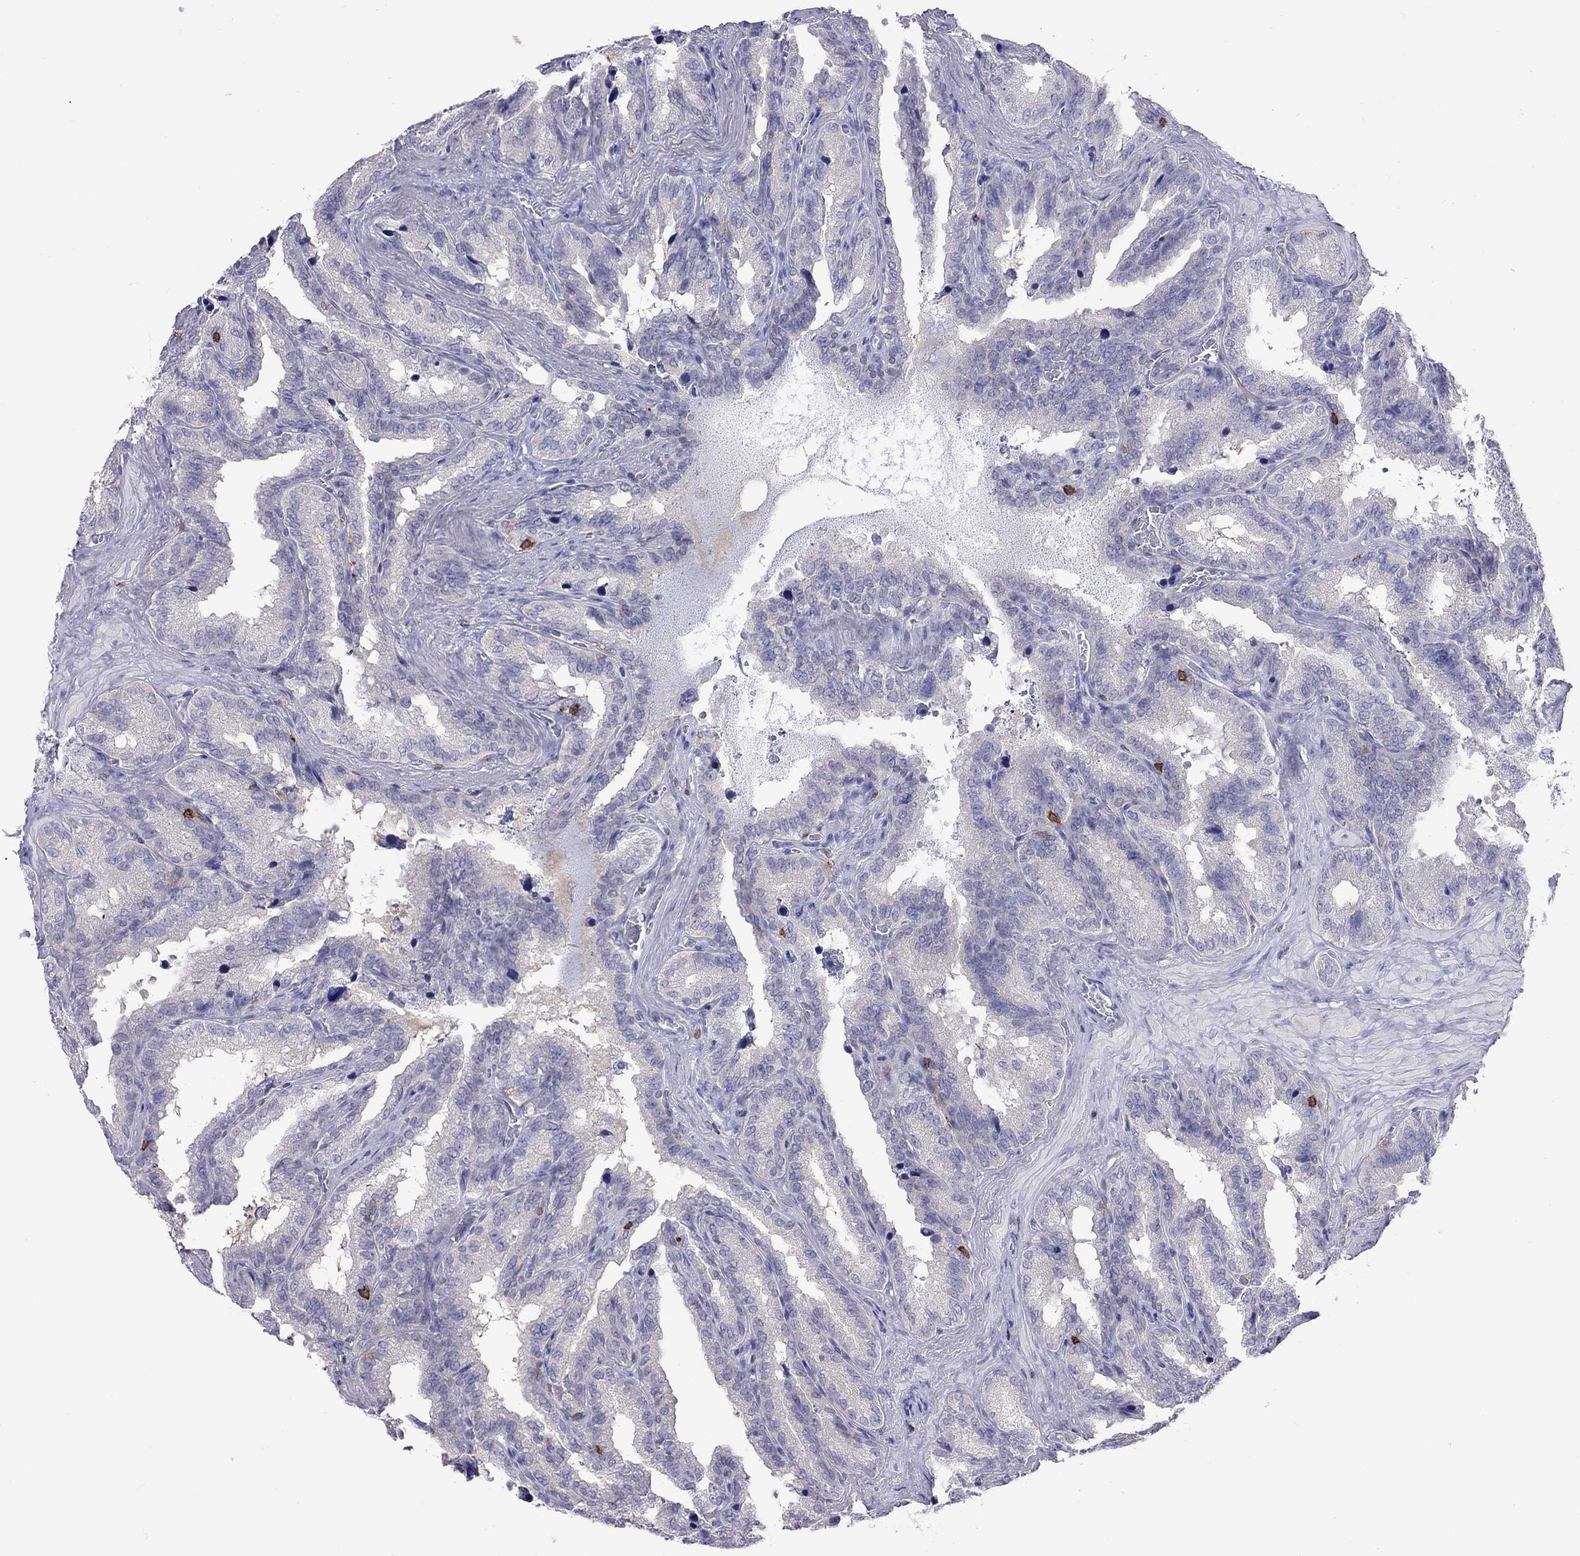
{"staining": {"intensity": "negative", "quantity": "none", "location": "none"}, "tissue": "seminal vesicle", "cell_type": "Glandular cells", "image_type": "normal", "snomed": [{"axis": "morphology", "description": "Normal tissue, NOS"}, {"axis": "topography", "description": "Seminal veicle"}], "caption": "The histopathology image displays no staining of glandular cells in normal seminal vesicle.", "gene": "ENSG00000288637", "patient": {"sex": "male", "age": 37}}